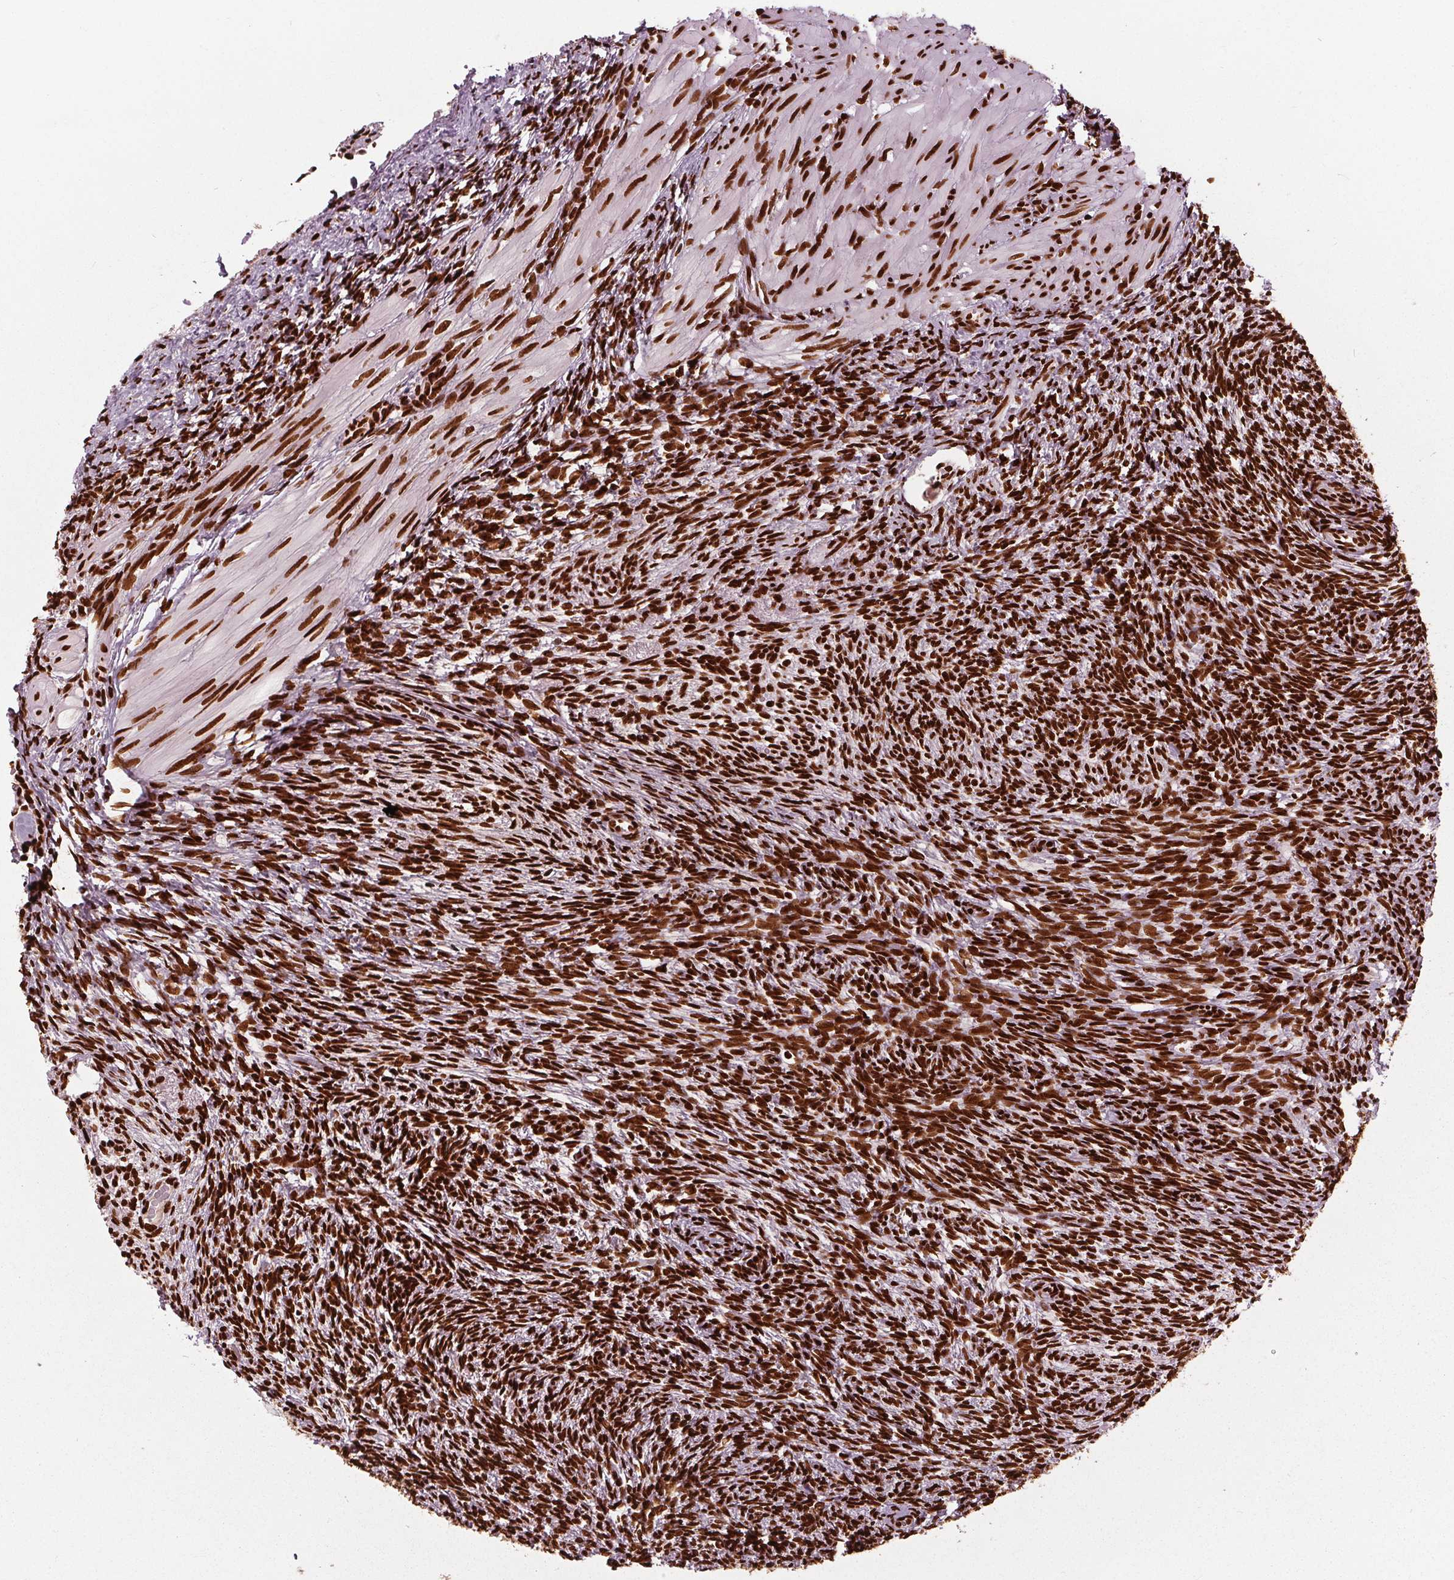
{"staining": {"intensity": "strong", "quantity": ">75%", "location": "nuclear"}, "tissue": "ovary", "cell_type": "Follicle cells", "image_type": "normal", "snomed": [{"axis": "morphology", "description": "Normal tissue, NOS"}, {"axis": "topography", "description": "Ovary"}], "caption": "Immunohistochemical staining of unremarkable human ovary shows >75% levels of strong nuclear protein positivity in approximately >75% of follicle cells.", "gene": "BRD4", "patient": {"sex": "female", "age": 46}}